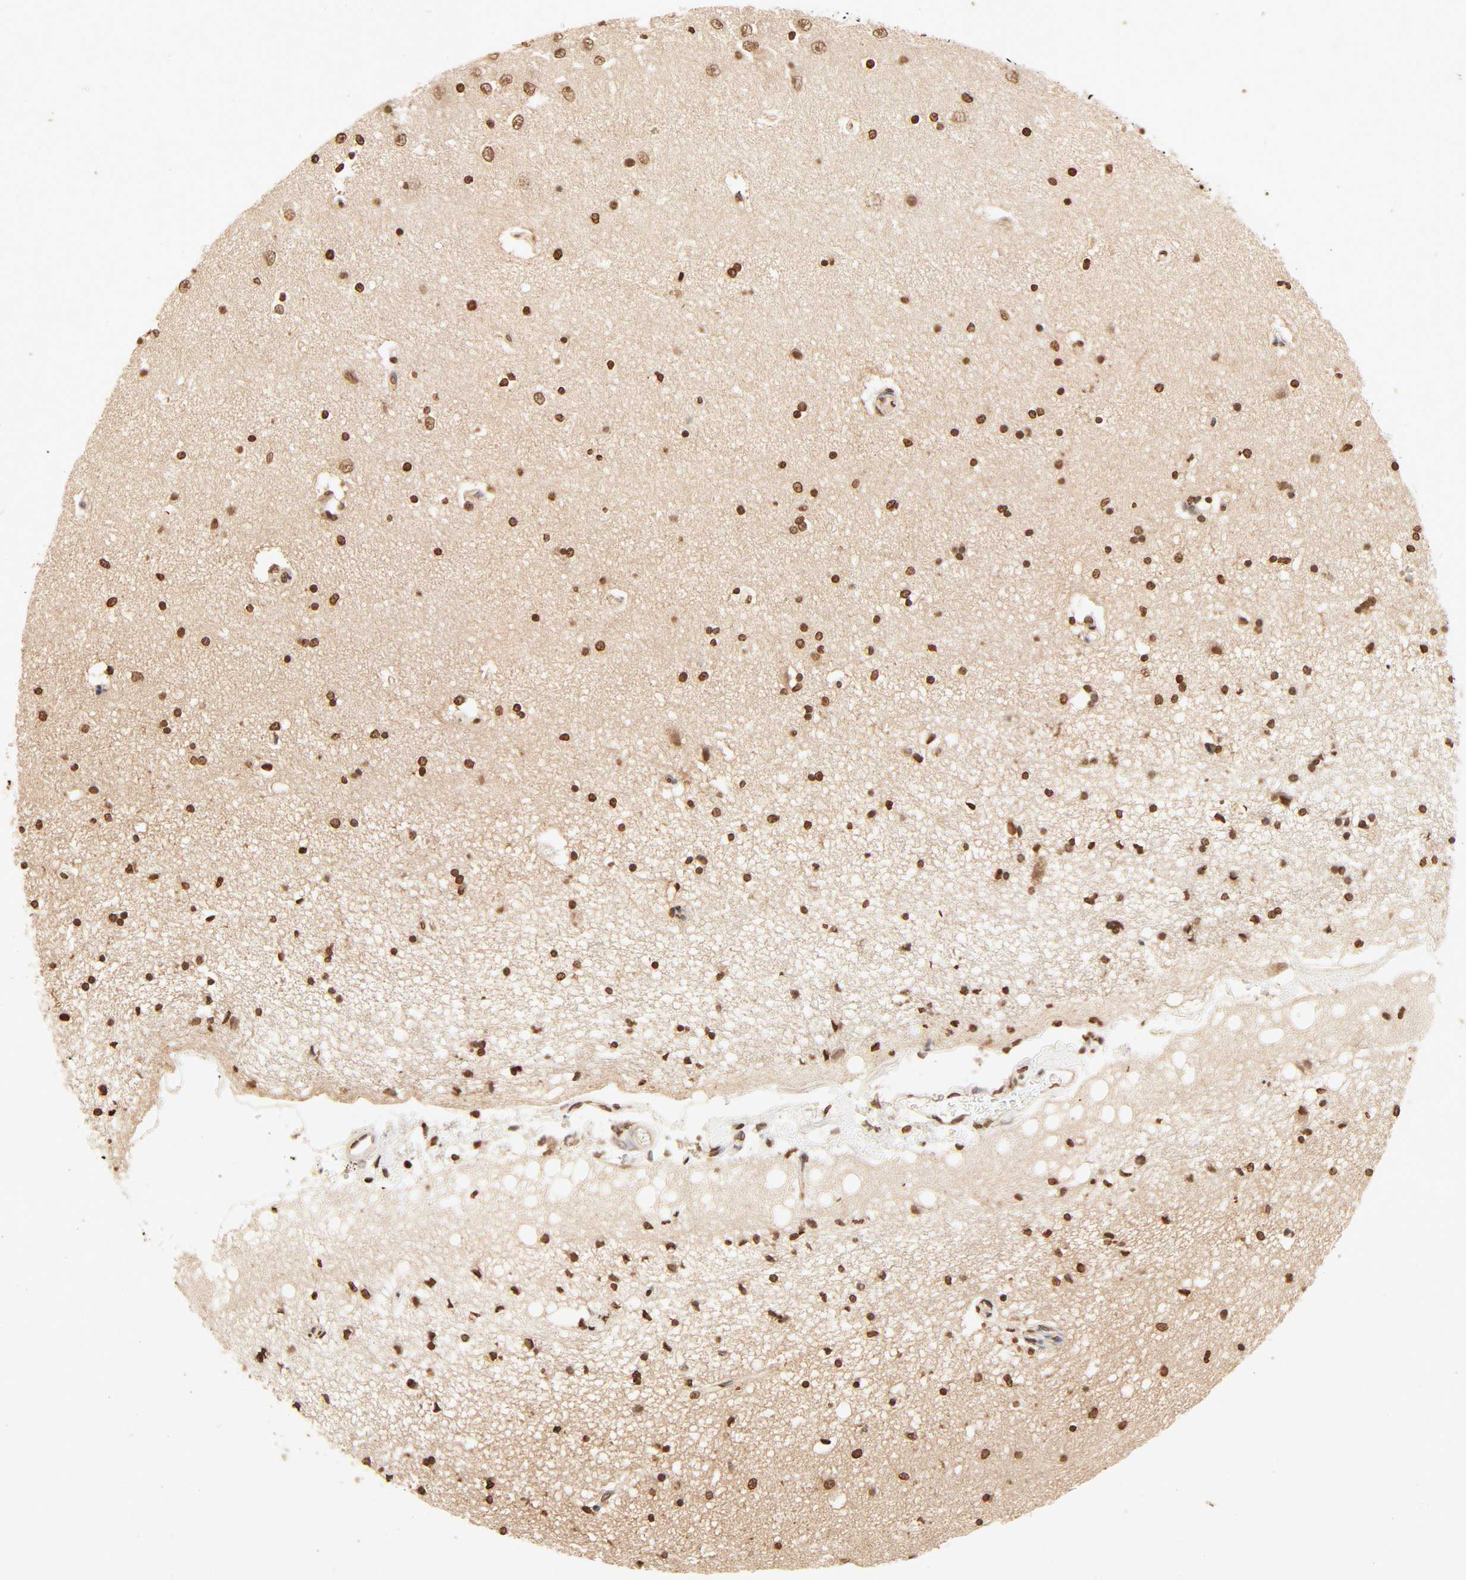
{"staining": {"intensity": "strong", "quantity": ">75%", "location": "nuclear"}, "tissue": "hippocampus", "cell_type": "Glial cells", "image_type": "normal", "snomed": [{"axis": "morphology", "description": "Normal tissue, NOS"}, {"axis": "topography", "description": "Hippocampus"}], "caption": "Immunohistochemical staining of benign hippocampus demonstrates high levels of strong nuclear staining in approximately >75% of glial cells.", "gene": "TBL1X", "patient": {"sex": "female", "age": 54}}